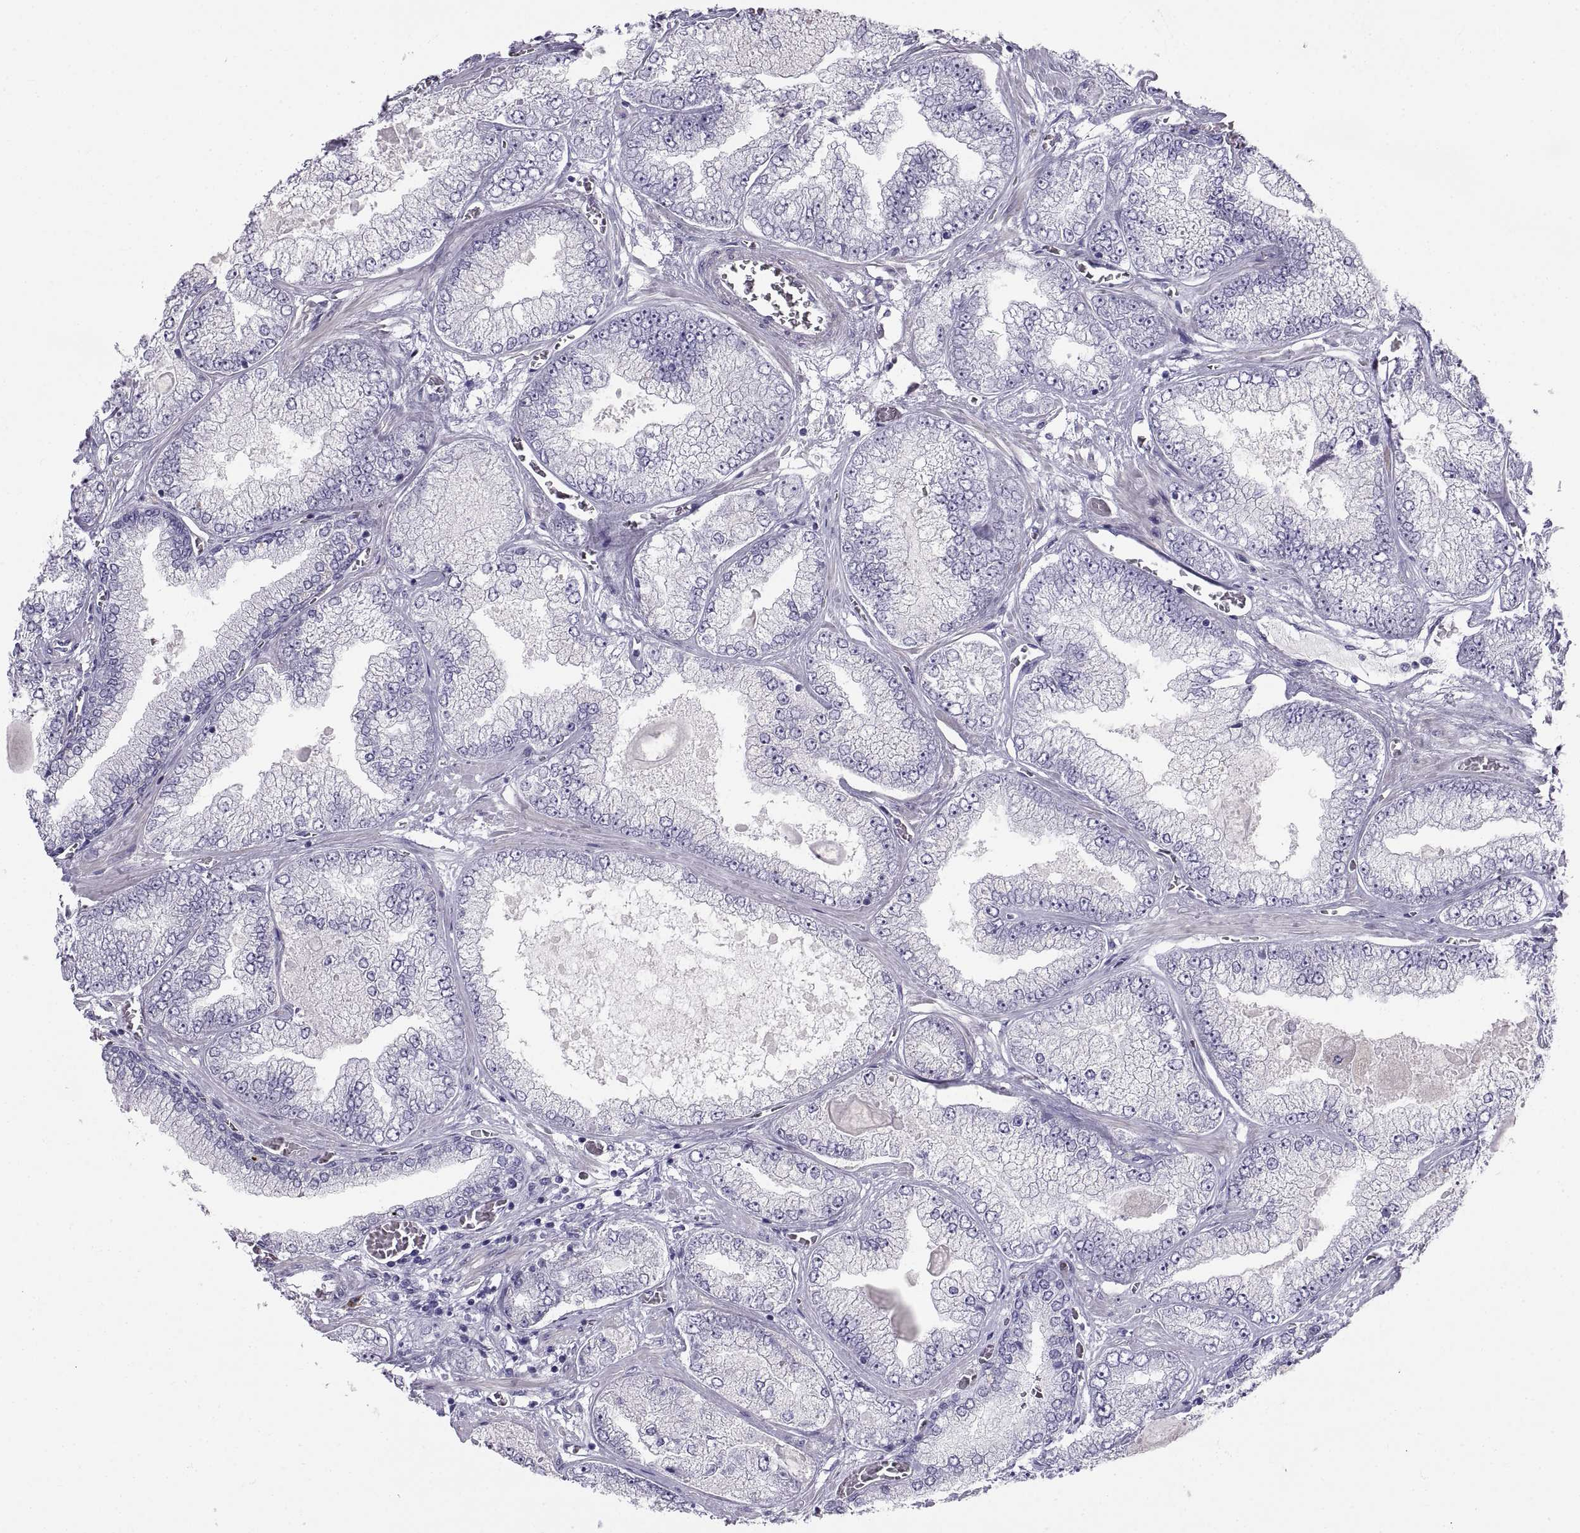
{"staining": {"intensity": "negative", "quantity": "none", "location": "none"}, "tissue": "prostate cancer", "cell_type": "Tumor cells", "image_type": "cancer", "snomed": [{"axis": "morphology", "description": "Adenocarcinoma, Low grade"}, {"axis": "topography", "description": "Prostate"}], "caption": "This is an IHC image of human prostate cancer. There is no positivity in tumor cells.", "gene": "CT47A10", "patient": {"sex": "male", "age": 57}}